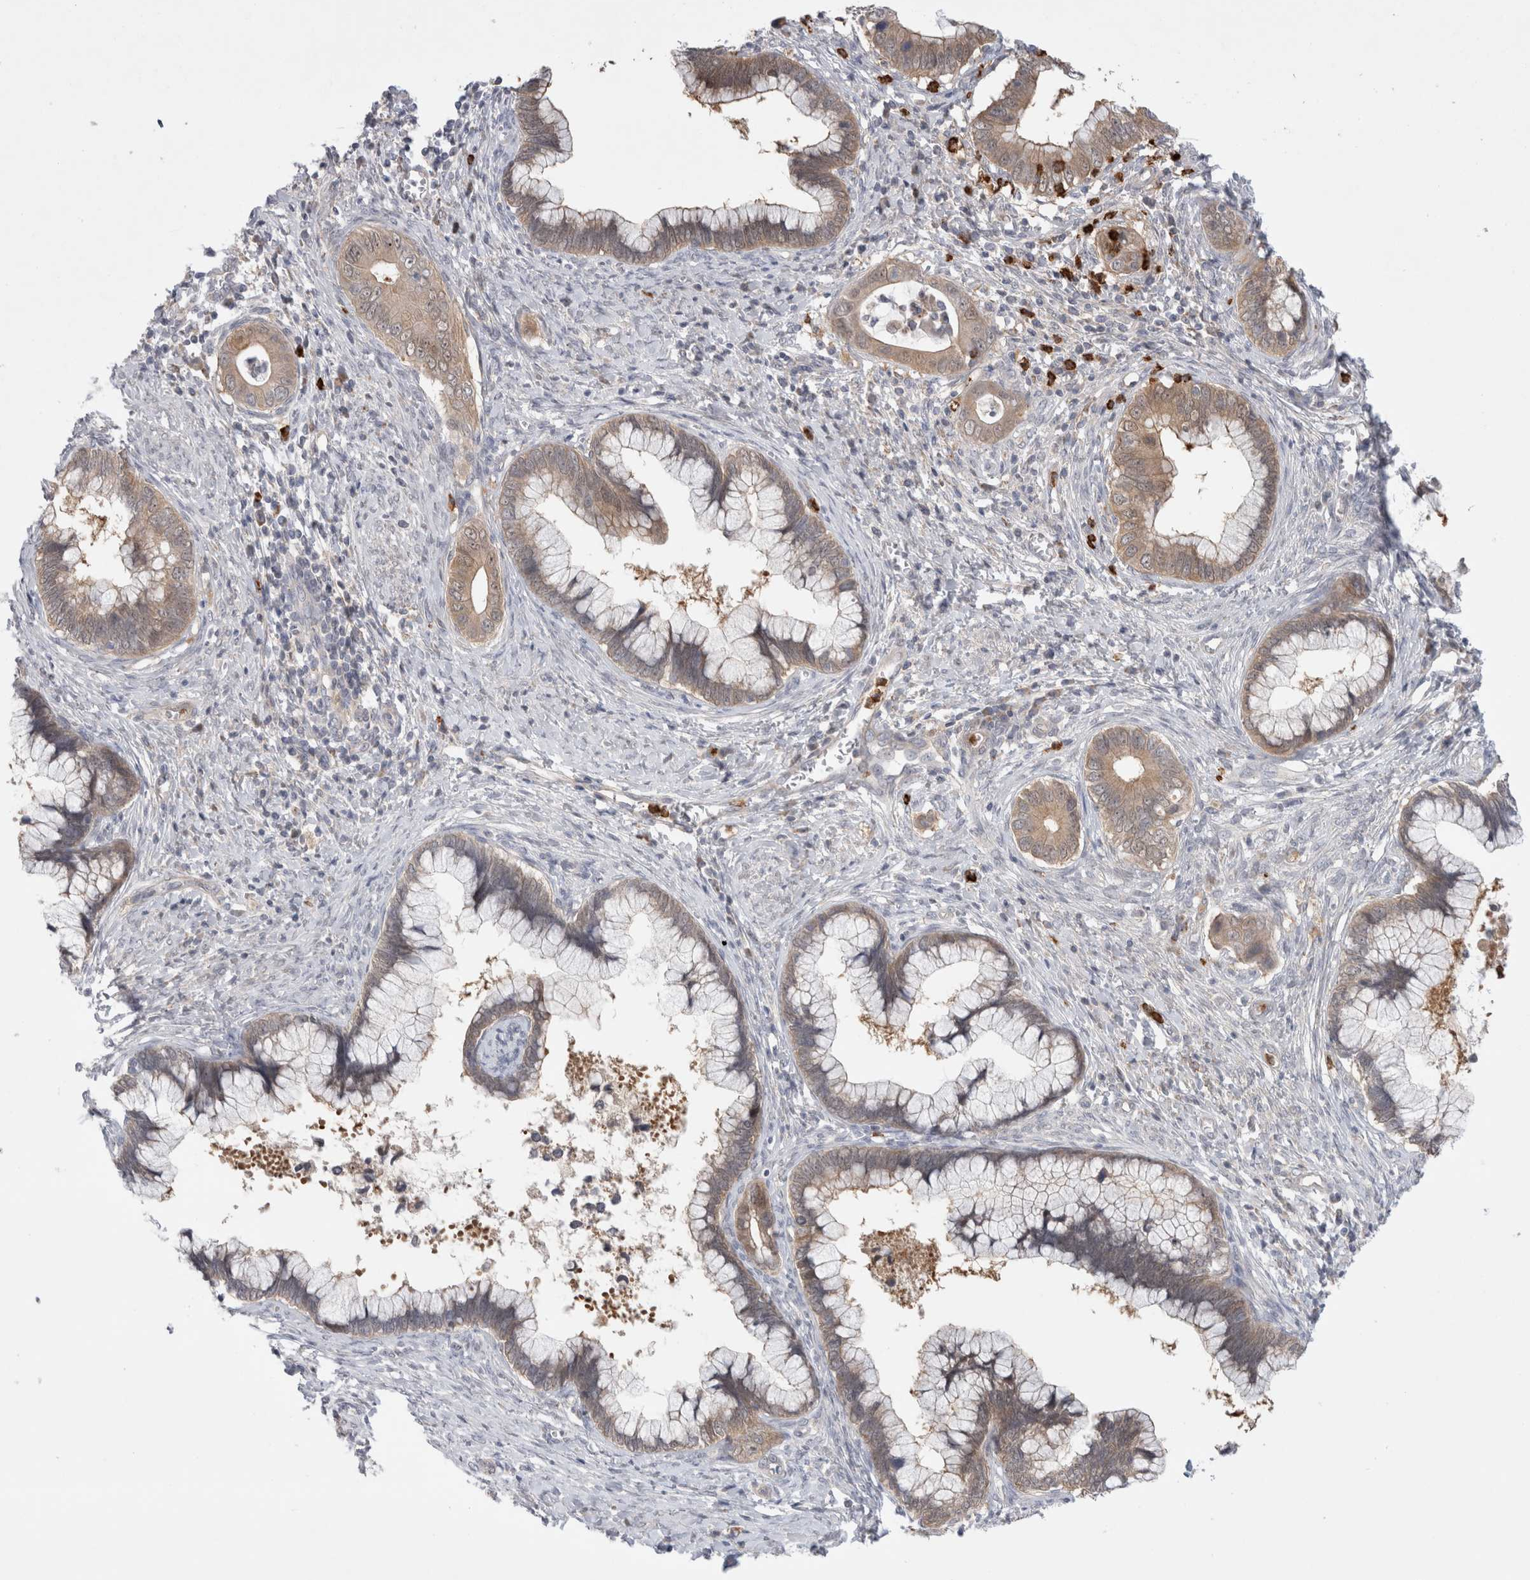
{"staining": {"intensity": "weak", "quantity": ">75%", "location": "cytoplasmic/membranous"}, "tissue": "cervical cancer", "cell_type": "Tumor cells", "image_type": "cancer", "snomed": [{"axis": "morphology", "description": "Adenocarcinoma, NOS"}, {"axis": "topography", "description": "Cervix"}], "caption": "This photomicrograph displays immunohistochemistry staining of human cervical cancer, with low weak cytoplasmic/membranous expression in approximately >75% of tumor cells.", "gene": "GSDMB", "patient": {"sex": "female", "age": 44}}